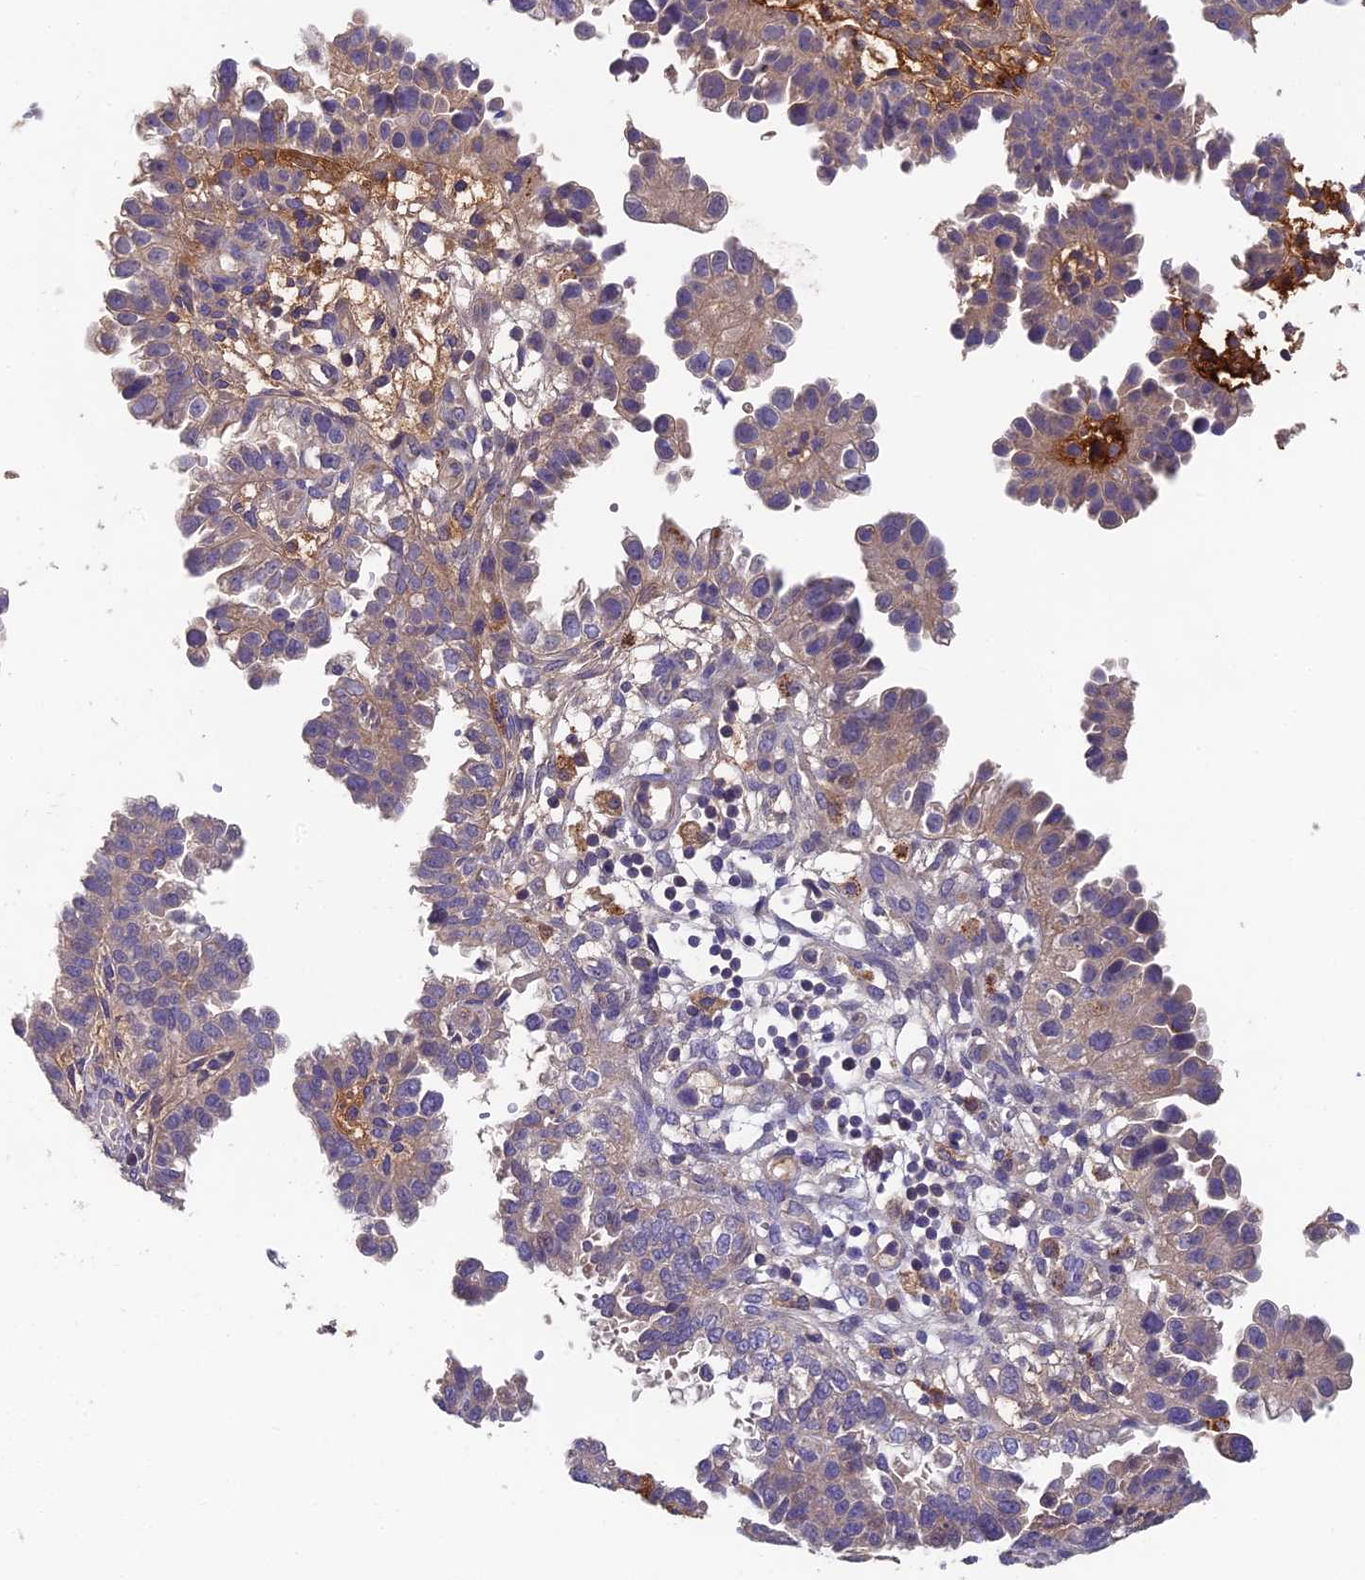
{"staining": {"intensity": "weak", "quantity": "<25%", "location": "cytoplasmic/membranous"}, "tissue": "endometrial cancer", "cell_type": "Tumor cells", "image_type": "cancer", "snomed": [{"axis": "morphology", "description": "Adenocarcinoma, NOS"}, {"axis": "topography", "description": "Endometrium"}], "caption": "Tumor cells are negative for protein expression in human adenocarcinoma (endometrial).", "gene": "ADAMTS13", "patient": {"sex": "female", "age": 85}}